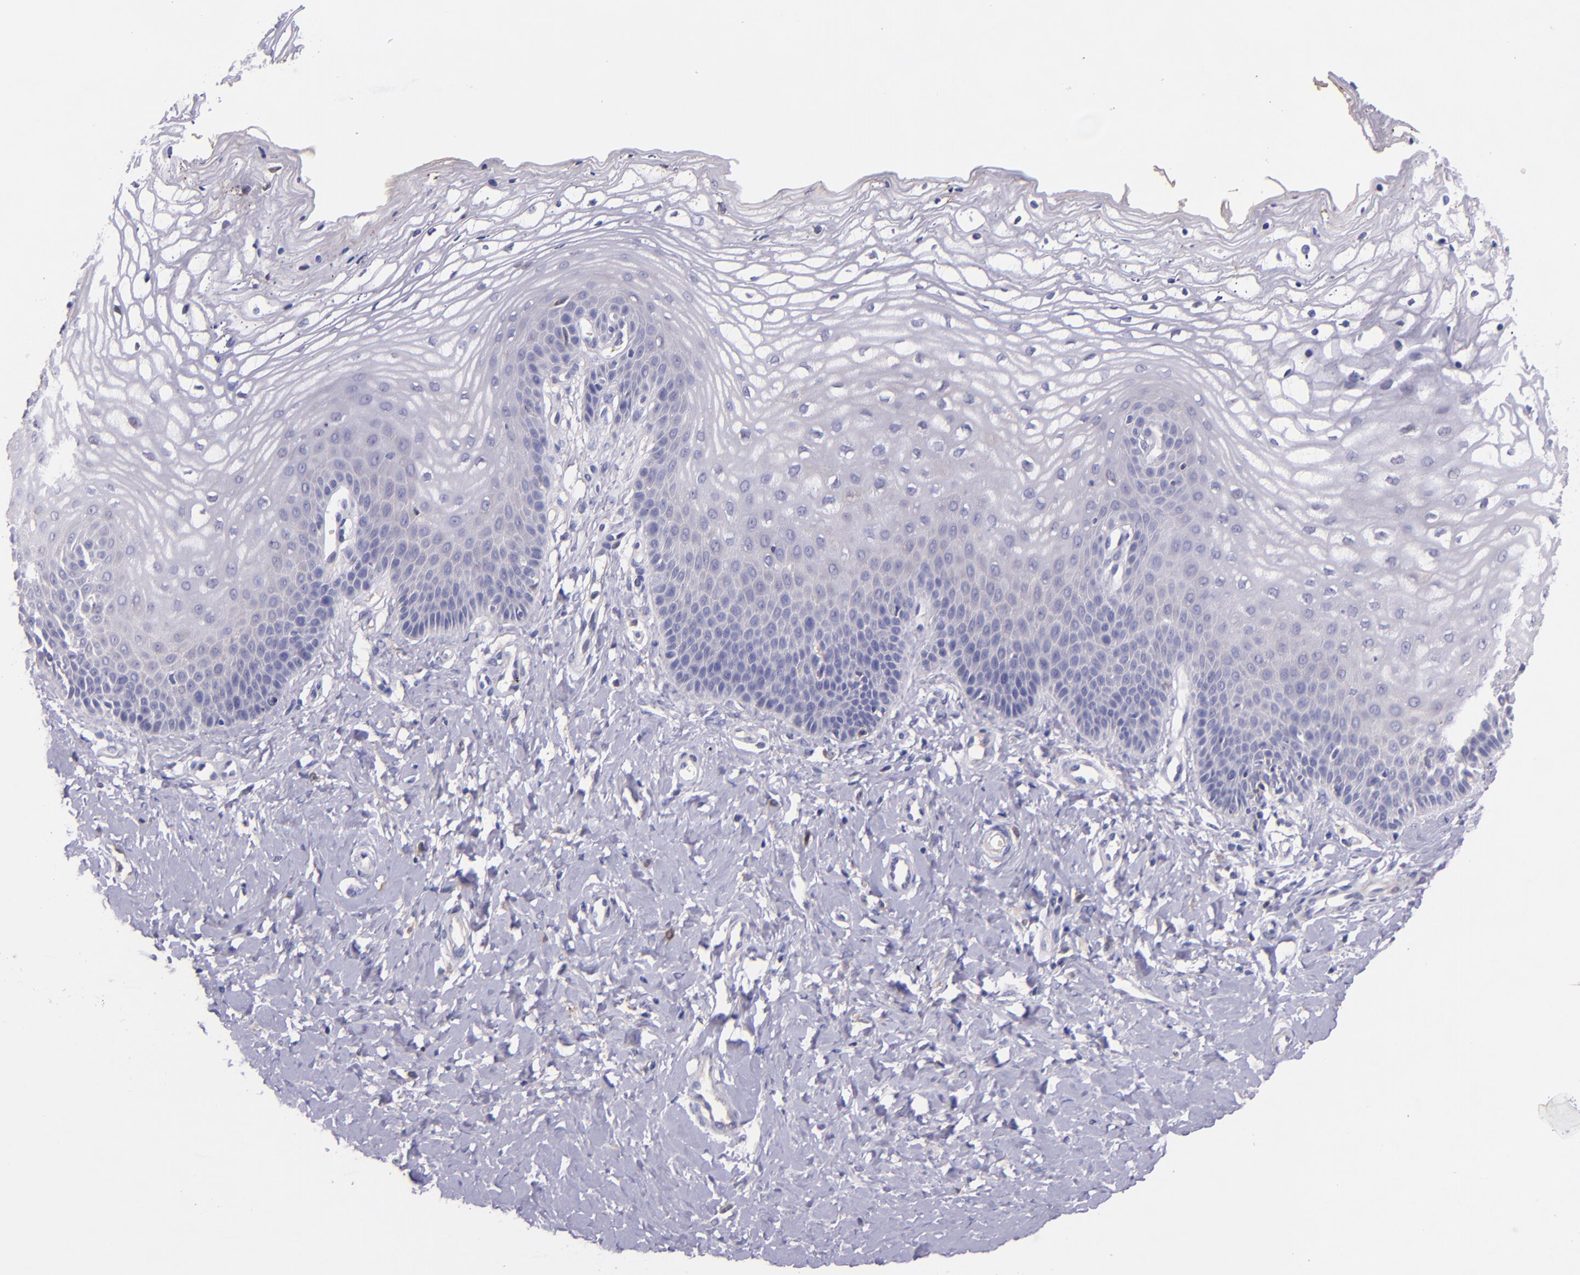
{"staining": {"intensity": "negative", "quantity": "none", "location": "none"}, "tissue": "vagina", "cell_type": "Squamous epithelial cells", "image_type": "normal", "snomed": [{"axis": "morphology", "description": "Normal tissue, NOS"}, {"axis": "topography", "description": "Vagina"}], "caption": "DAB (3,3'-diaminobenzidine) immunohistochemical staining of benign human vagina shows no significant positivity in squamous epithelial cells. The staining is performed using DAB brown chromogen with nuclei counter-stained in using hematoxylin.", "gene": "KNG1", "patient": {"sex": "female", "age": 68}}